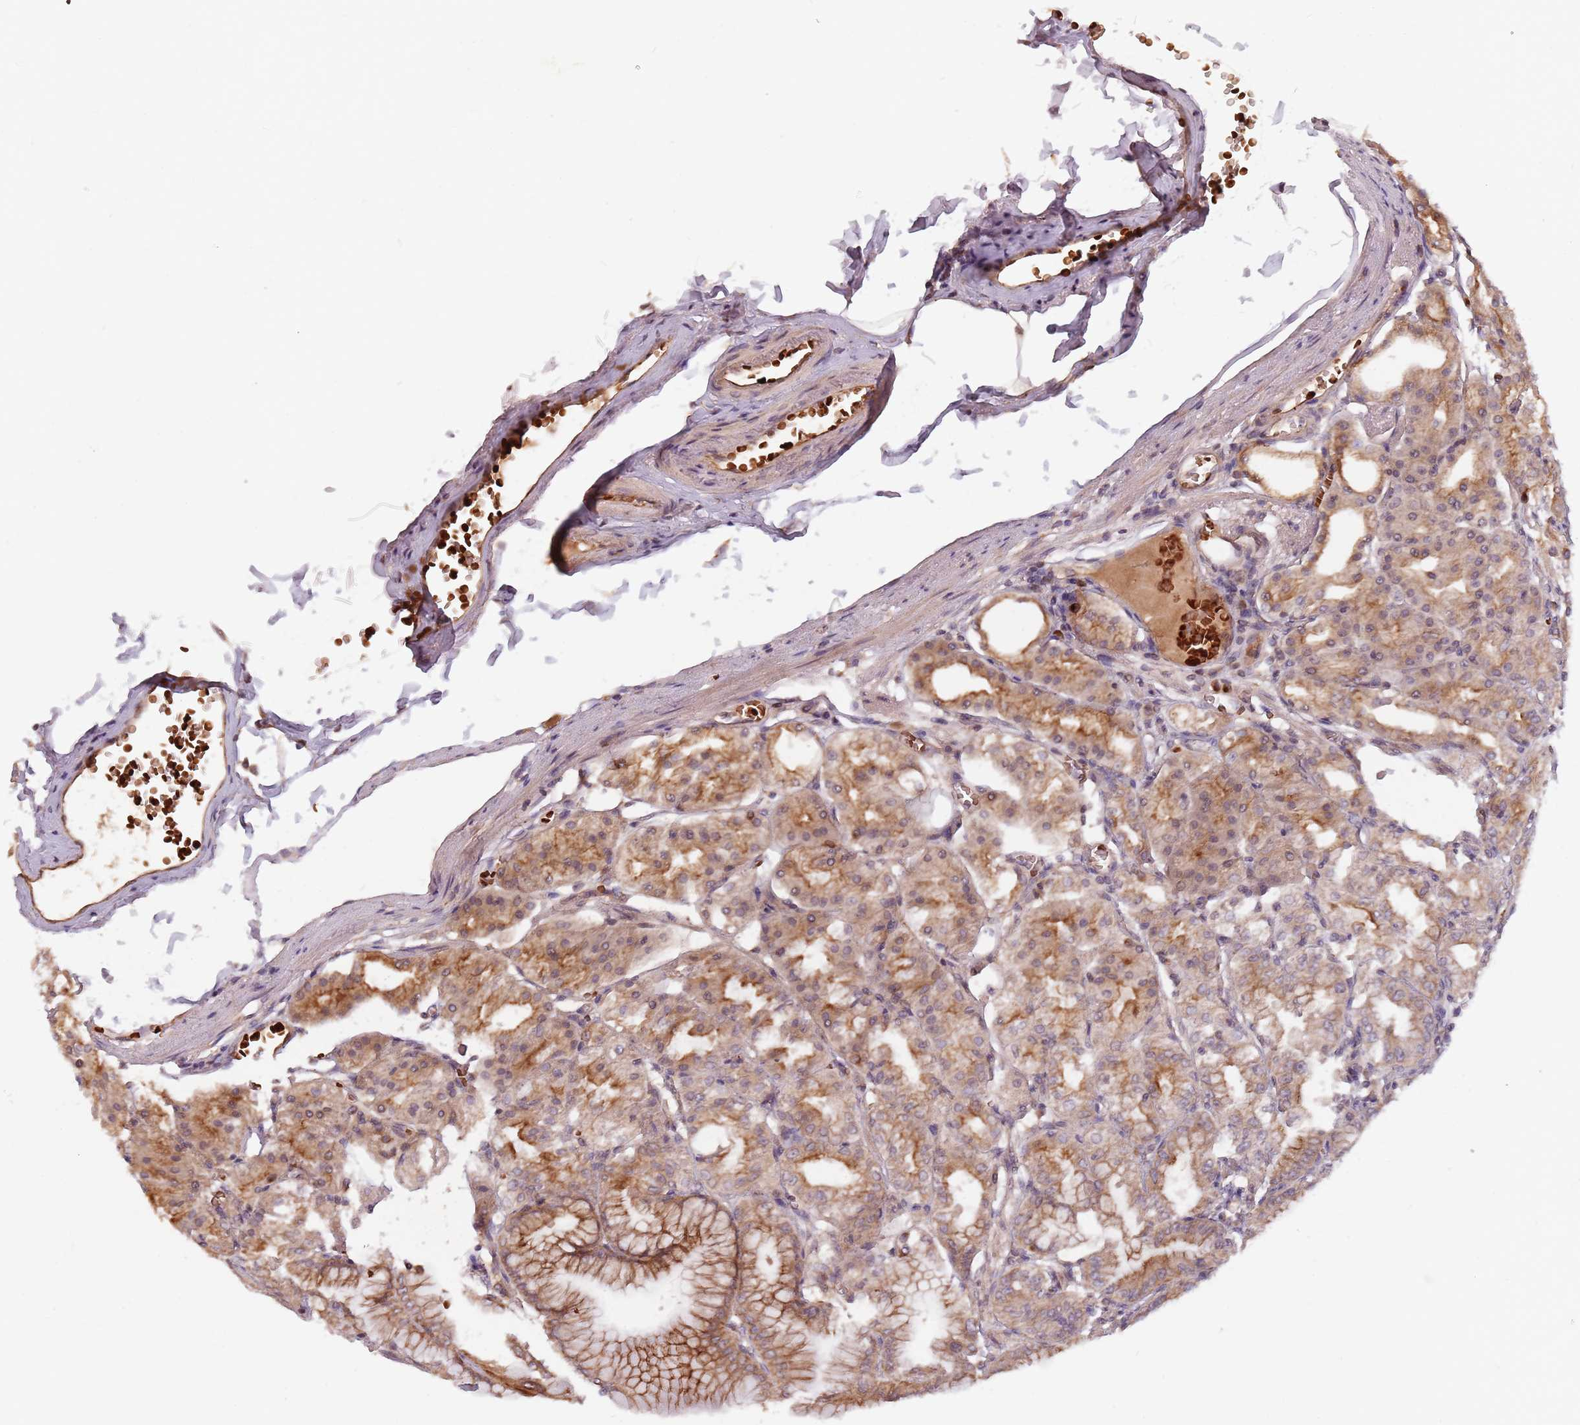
{"staining": {"intensity": "moderate", "quantity": ">75%", "location": "cytoplasmic/membranous,nuclear"}, "tissue": "stomach", "cell_type": "Glandular cells", "image_type": "normal", "snomed": [{"axis": "morphology", "description": "Normal tissue, NOS"}, {"axis": "topography", "description": "Stomach, lower"}], "caption": "A medium amount of moderate cytoplasmic/membranous,nuclear positivity is seen in about >75% of glandular cells in benign stomach. Nuclei are stained in blue.", "gene": "GPR180", "patient": {"sex": "male", "age": 71}}